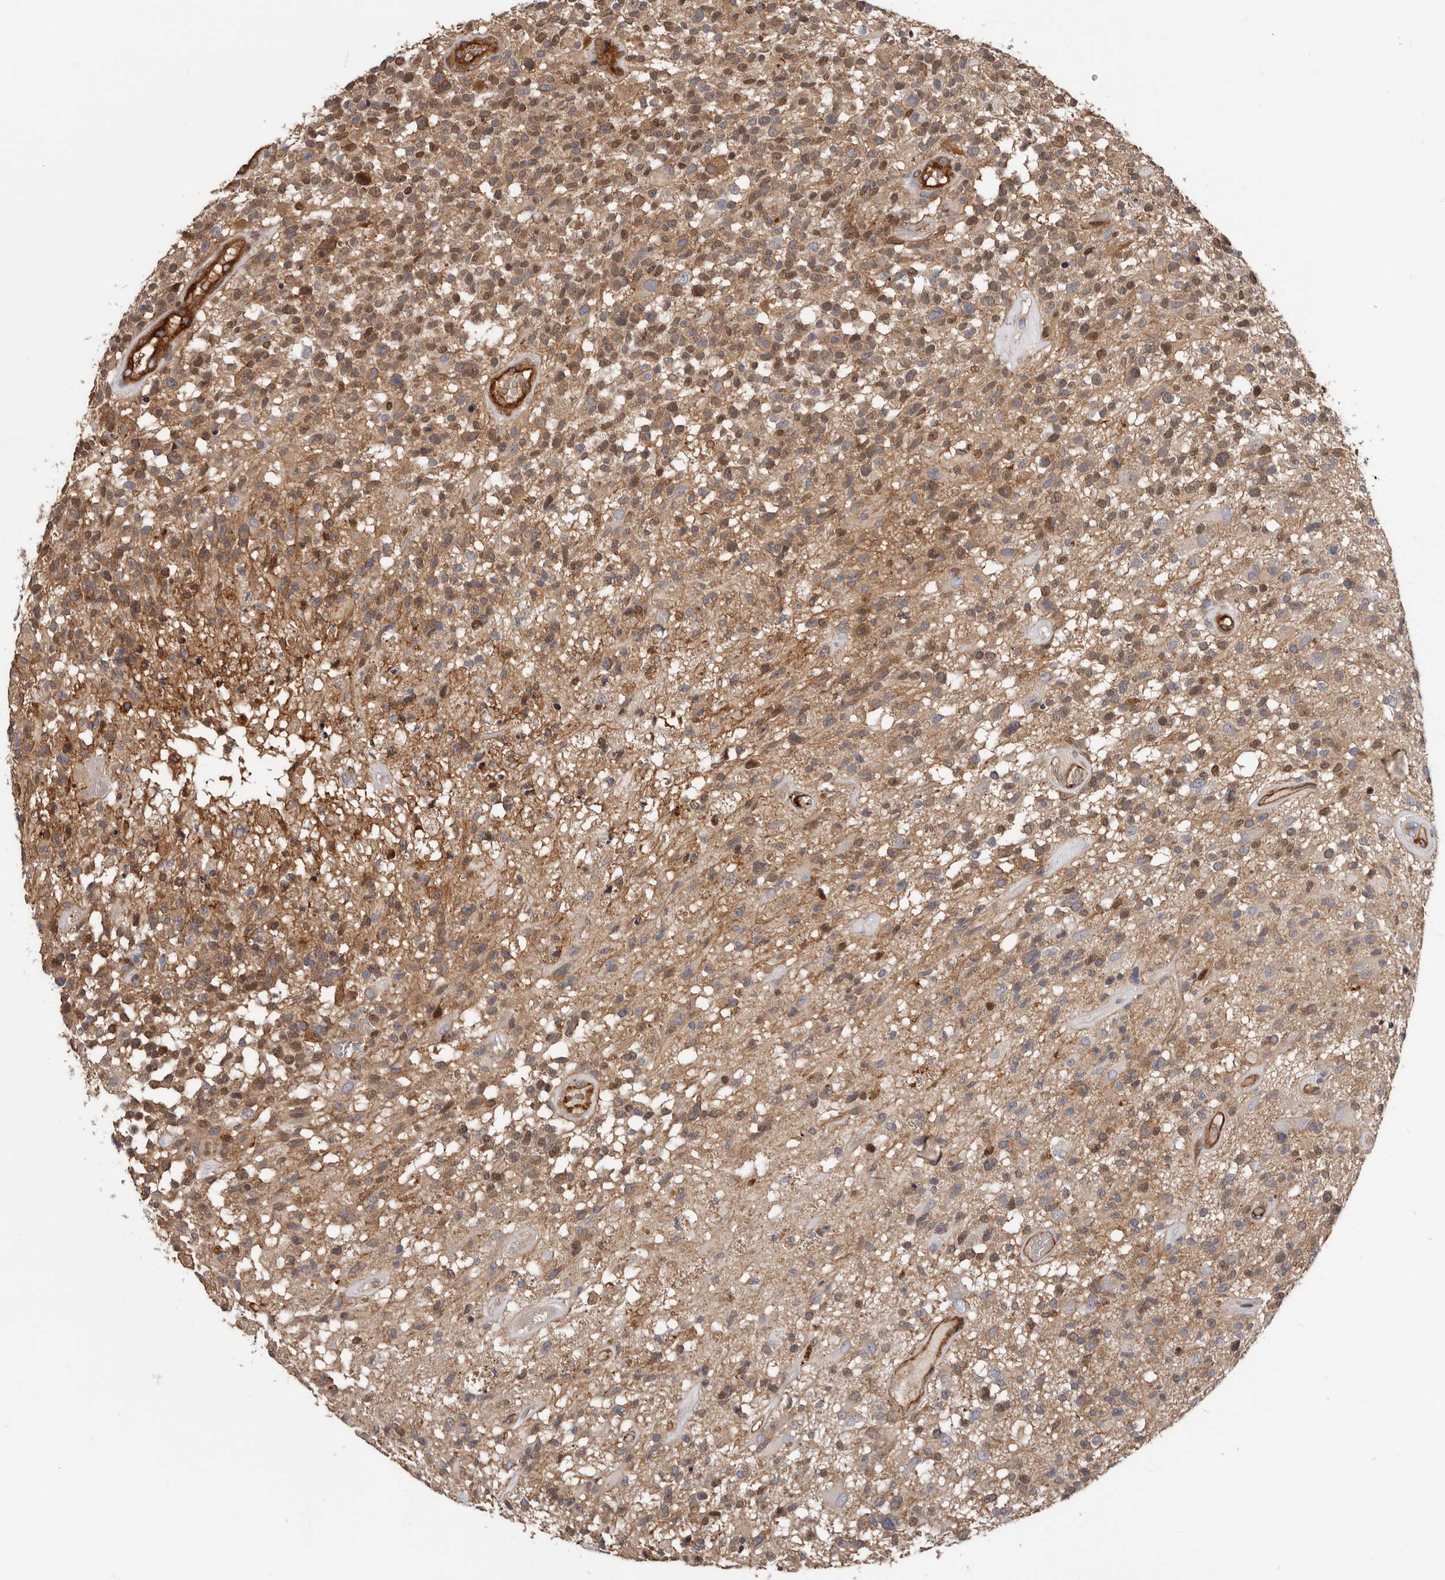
{"staining": {"intensity": "moderate", "quantity": ">75%", "location": "cytoplasmic/membranous"}, "tissue": "glioma", "cell_type": "Tumor cells", "image_type": "cancer", "snomed": [{"axis": "morphology", "description": "Glioma, malignant, High grade"}, {"axis": "morphology", "description": "Glioblastoma, NOS"}, {"axis": "topography", "description": "Brain"}], "caption": "Immunohistochemistry of human malignant glioma (high-grade) reveals medium levels of moderate cytoplasmic/membranous staining in approximately >75% of tumor cells.", "gene": "PNRC2", "patient": {"sex": "male", "age": 60}}